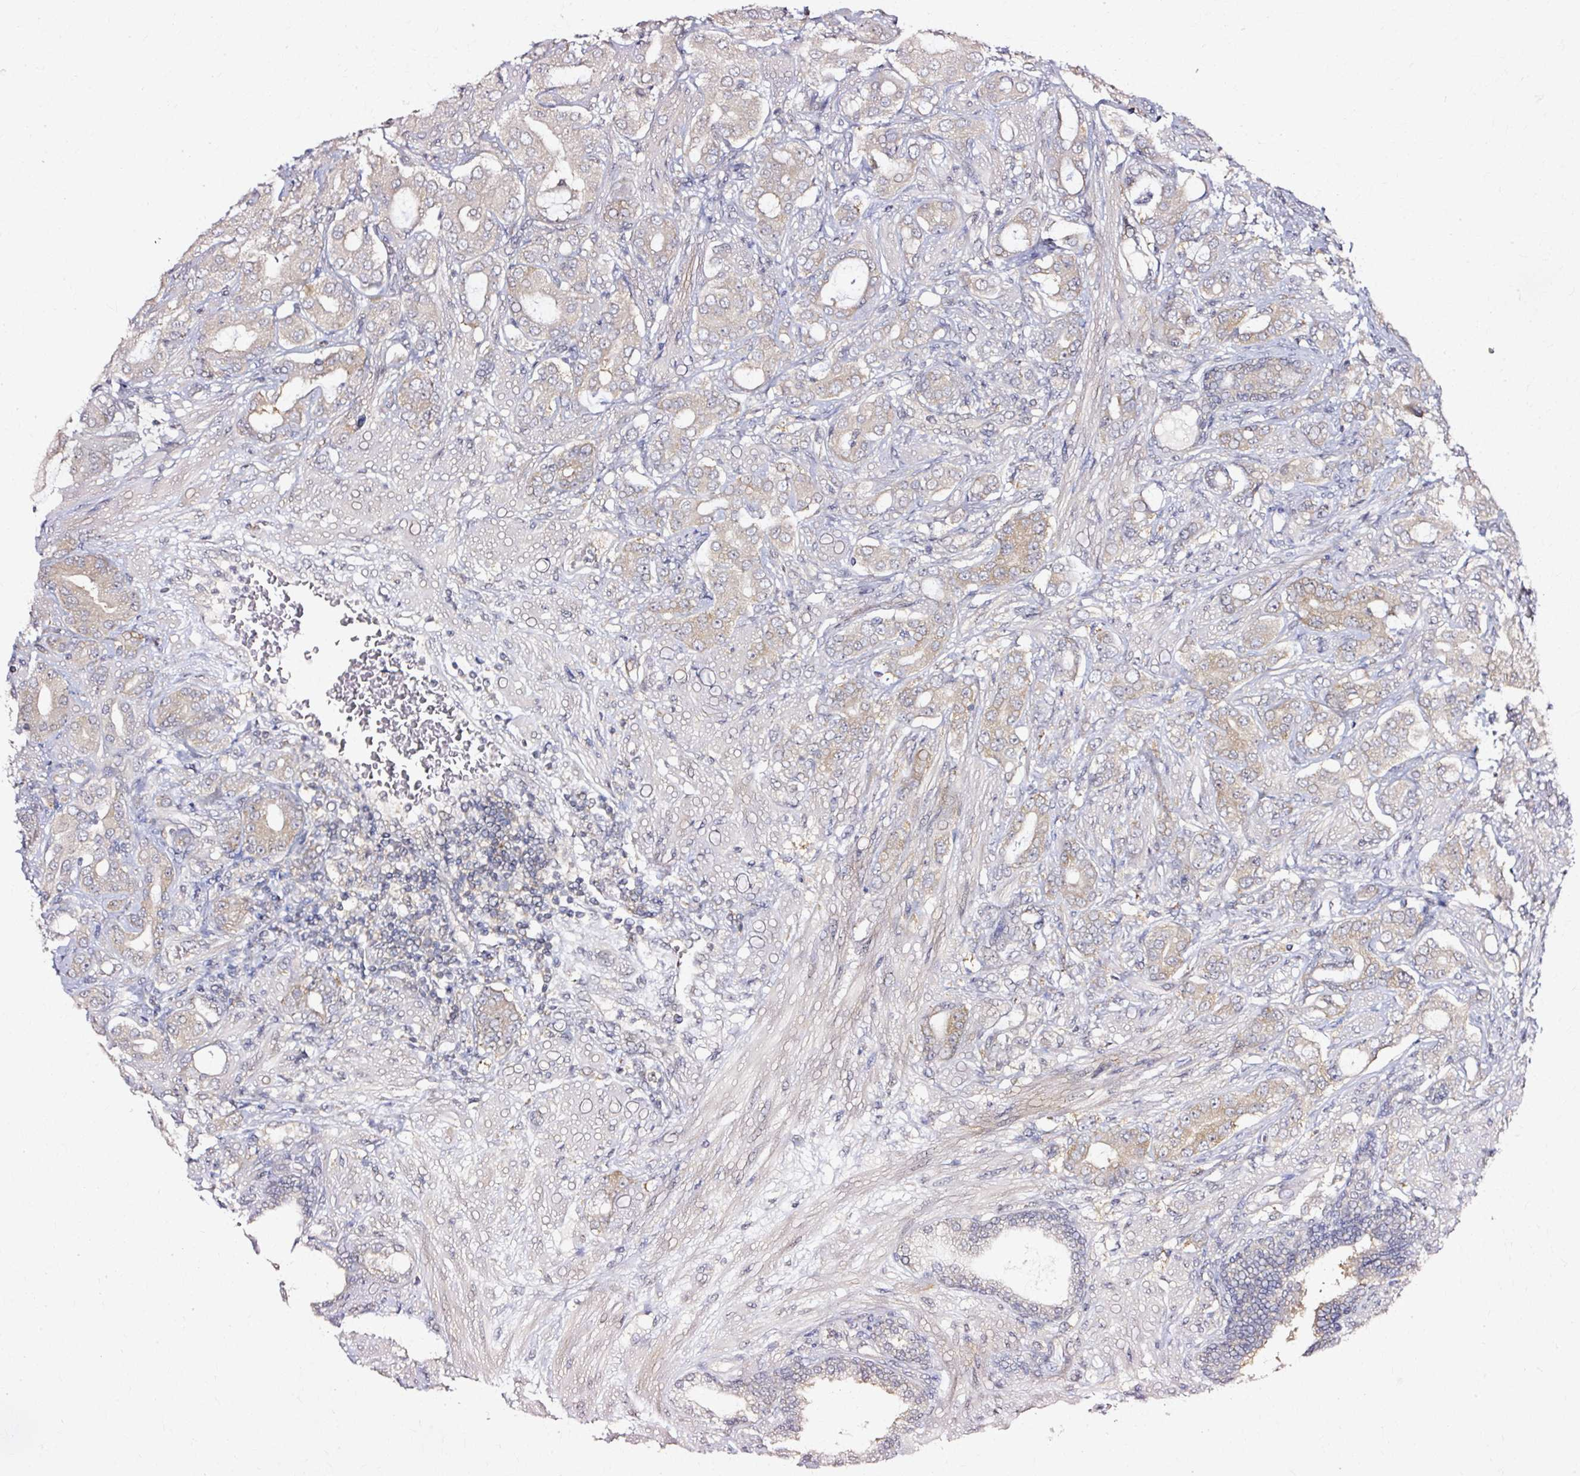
{"staining": {"intensity": "weak", "quantity": "25%-75%", "location": "cytoplasmic/membranous"}, "tissue": "prostate cancer", "cell_type": "Tumor cells", "image_type": "cancer", "snomed": [{"axis": "morphology", "description": "Adenocarcinoma, Low grade"}, {"axis": "topography", "description": "Prostate"}], "caption": "DAB (3,3'-diaminobenzidine) immunohistochemical staining of human adenocarcinoma (low-grade) (prostate) shows weak cytoplasmic/membranous protein positivity in approximately 25%-75% of tumor cells. (DAB (3,3'-diaminobenzidine) IHC with brightfield microscopy, high magnification).", "gene": "RGPD5", "patient": {"sex": "male", "age": 57}}